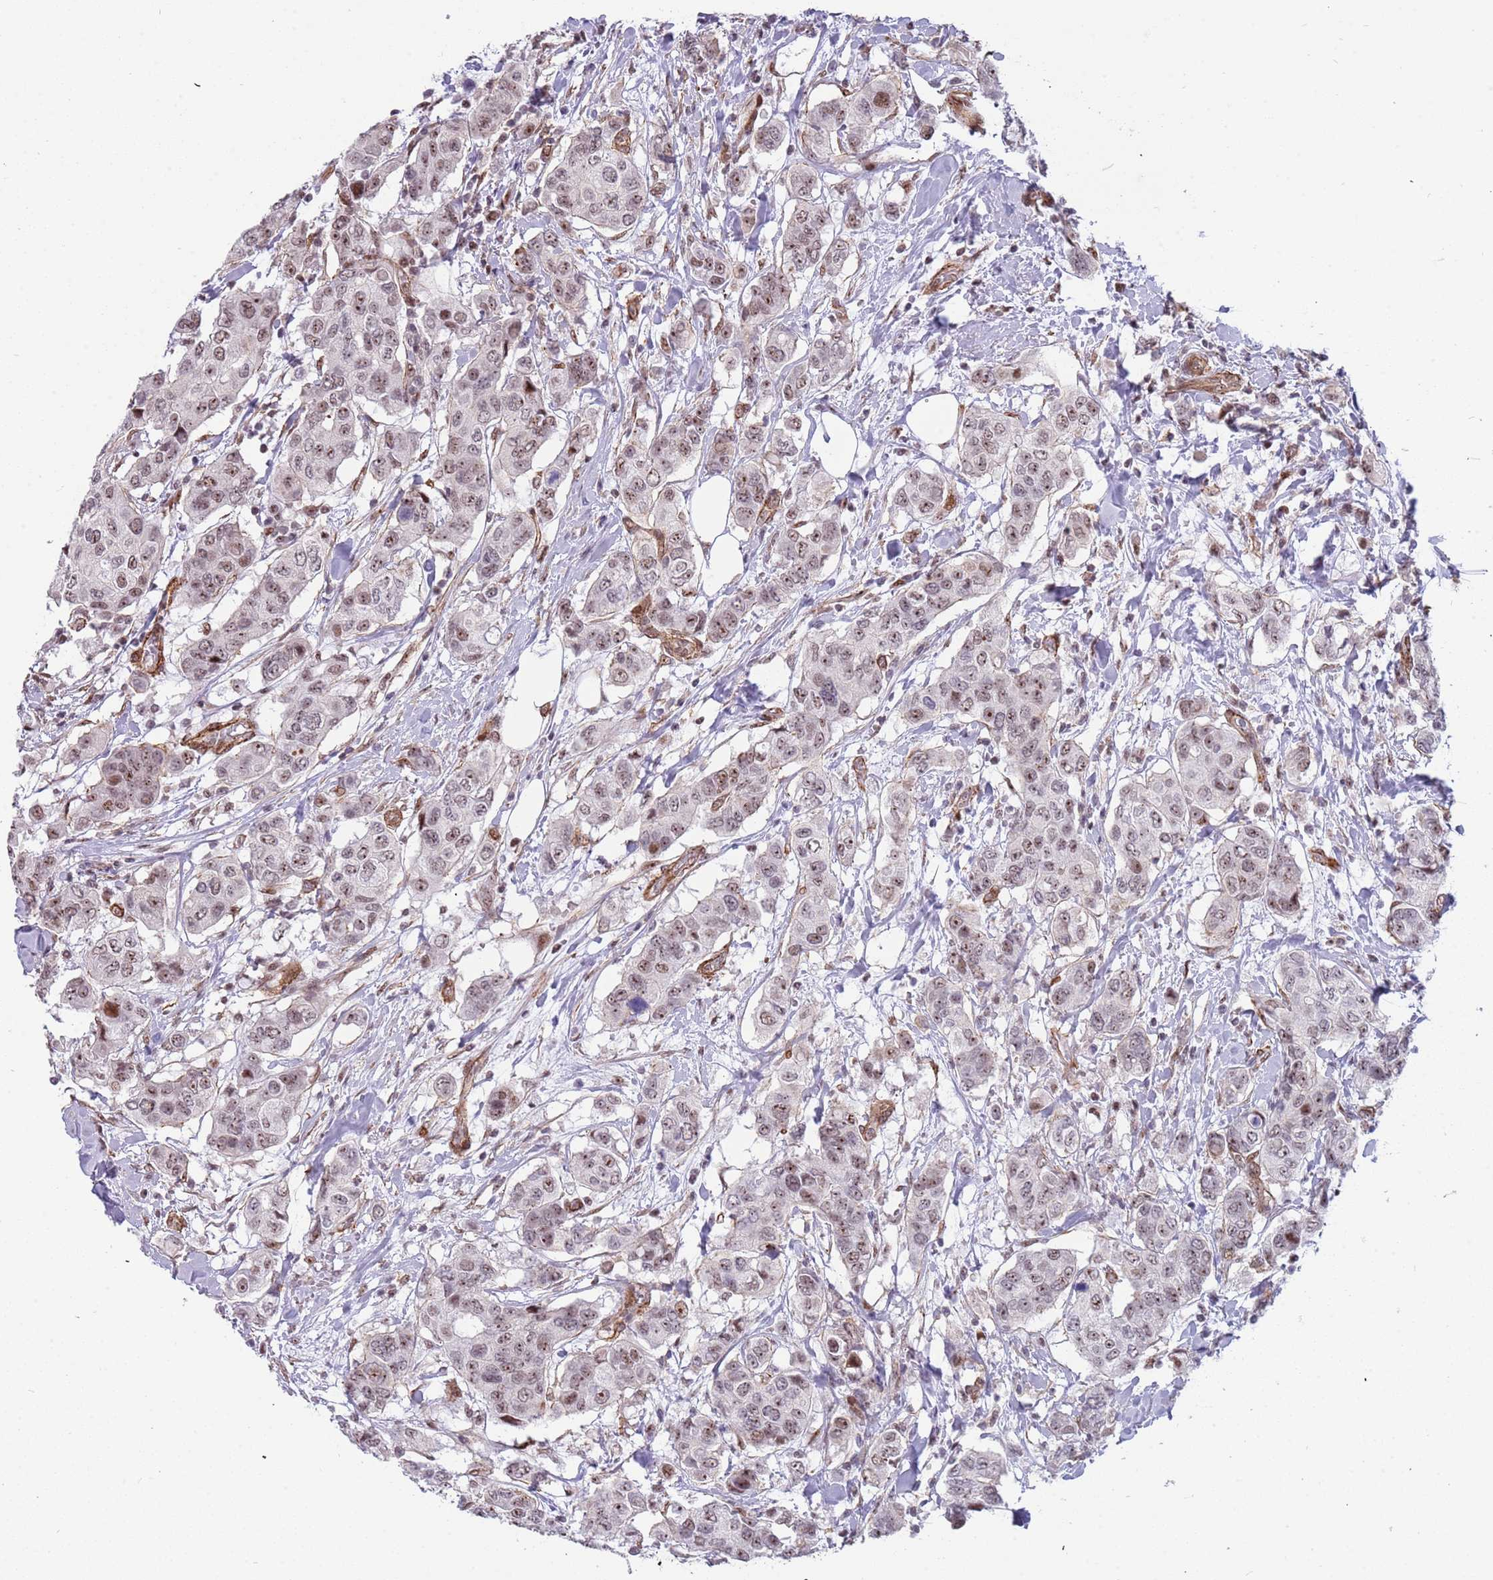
{"staining": {"intensity": "weak", "quantity": ">75%", "location": "nuclear"}, "tissue": "breast cancer", "cell_type": "Tumor cells", "image_type": "cancer", "snomed": [{"axis": "morphology", "description": "Lobular carcinoma"}, {"axis": "topography", "description": "Breast"}], "caption": "IHC photomicrograph of neoplastic tissue: breast lobular carcinoma stained using IHC reveals low levels of weak protein expression localized specifically in the nuclear of tumor cells, appearing as a nuclear brown color.", "gene": "LRMDA", "patient": {"sex": "female", "age": 51}}